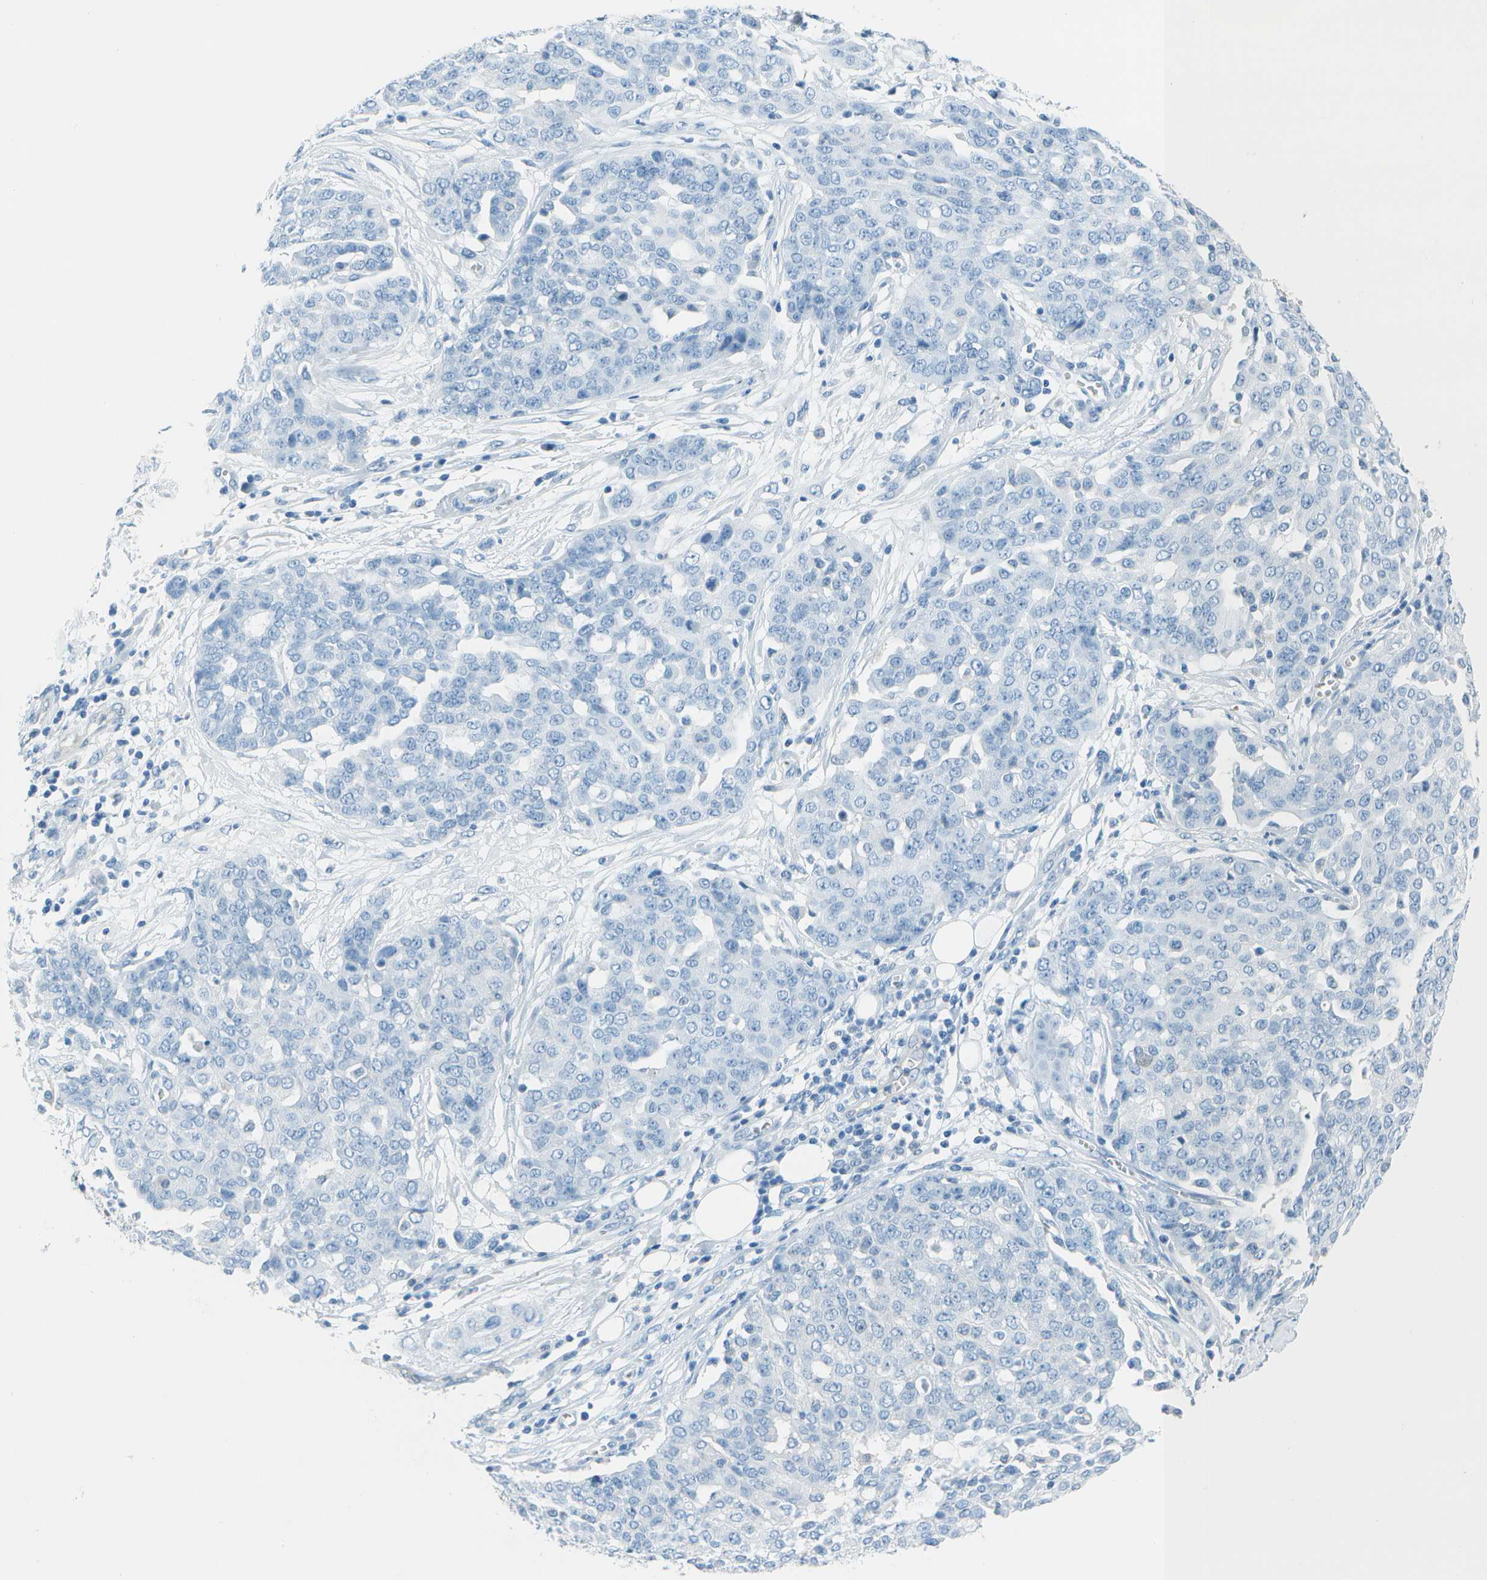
{"staining": {"intensity": "negative", "quantity": "none", "location": "none"}, "tissue": "ovarian cancer", "cell_type": "Tumor cells", "image_type": "cancer", "snomed": [{"axis": "morphology", "description": "Cystadenocarcinoma, serous, NOS"}, {"axis": "topography", "description": "Soft tissue"}, {"axis": "topography", "description": "Ovary"}], "caption": "Ovarian cancer was stained to show a protein in brown. There is no significant expression in tumor cells. (Brightfield microscopy of DAB (3,3'-diaminobenzidine) immunohistochemistry (IHC) at high magnification).", "gene": "ASL", "patient": {"sex": "female", "age": 57}}